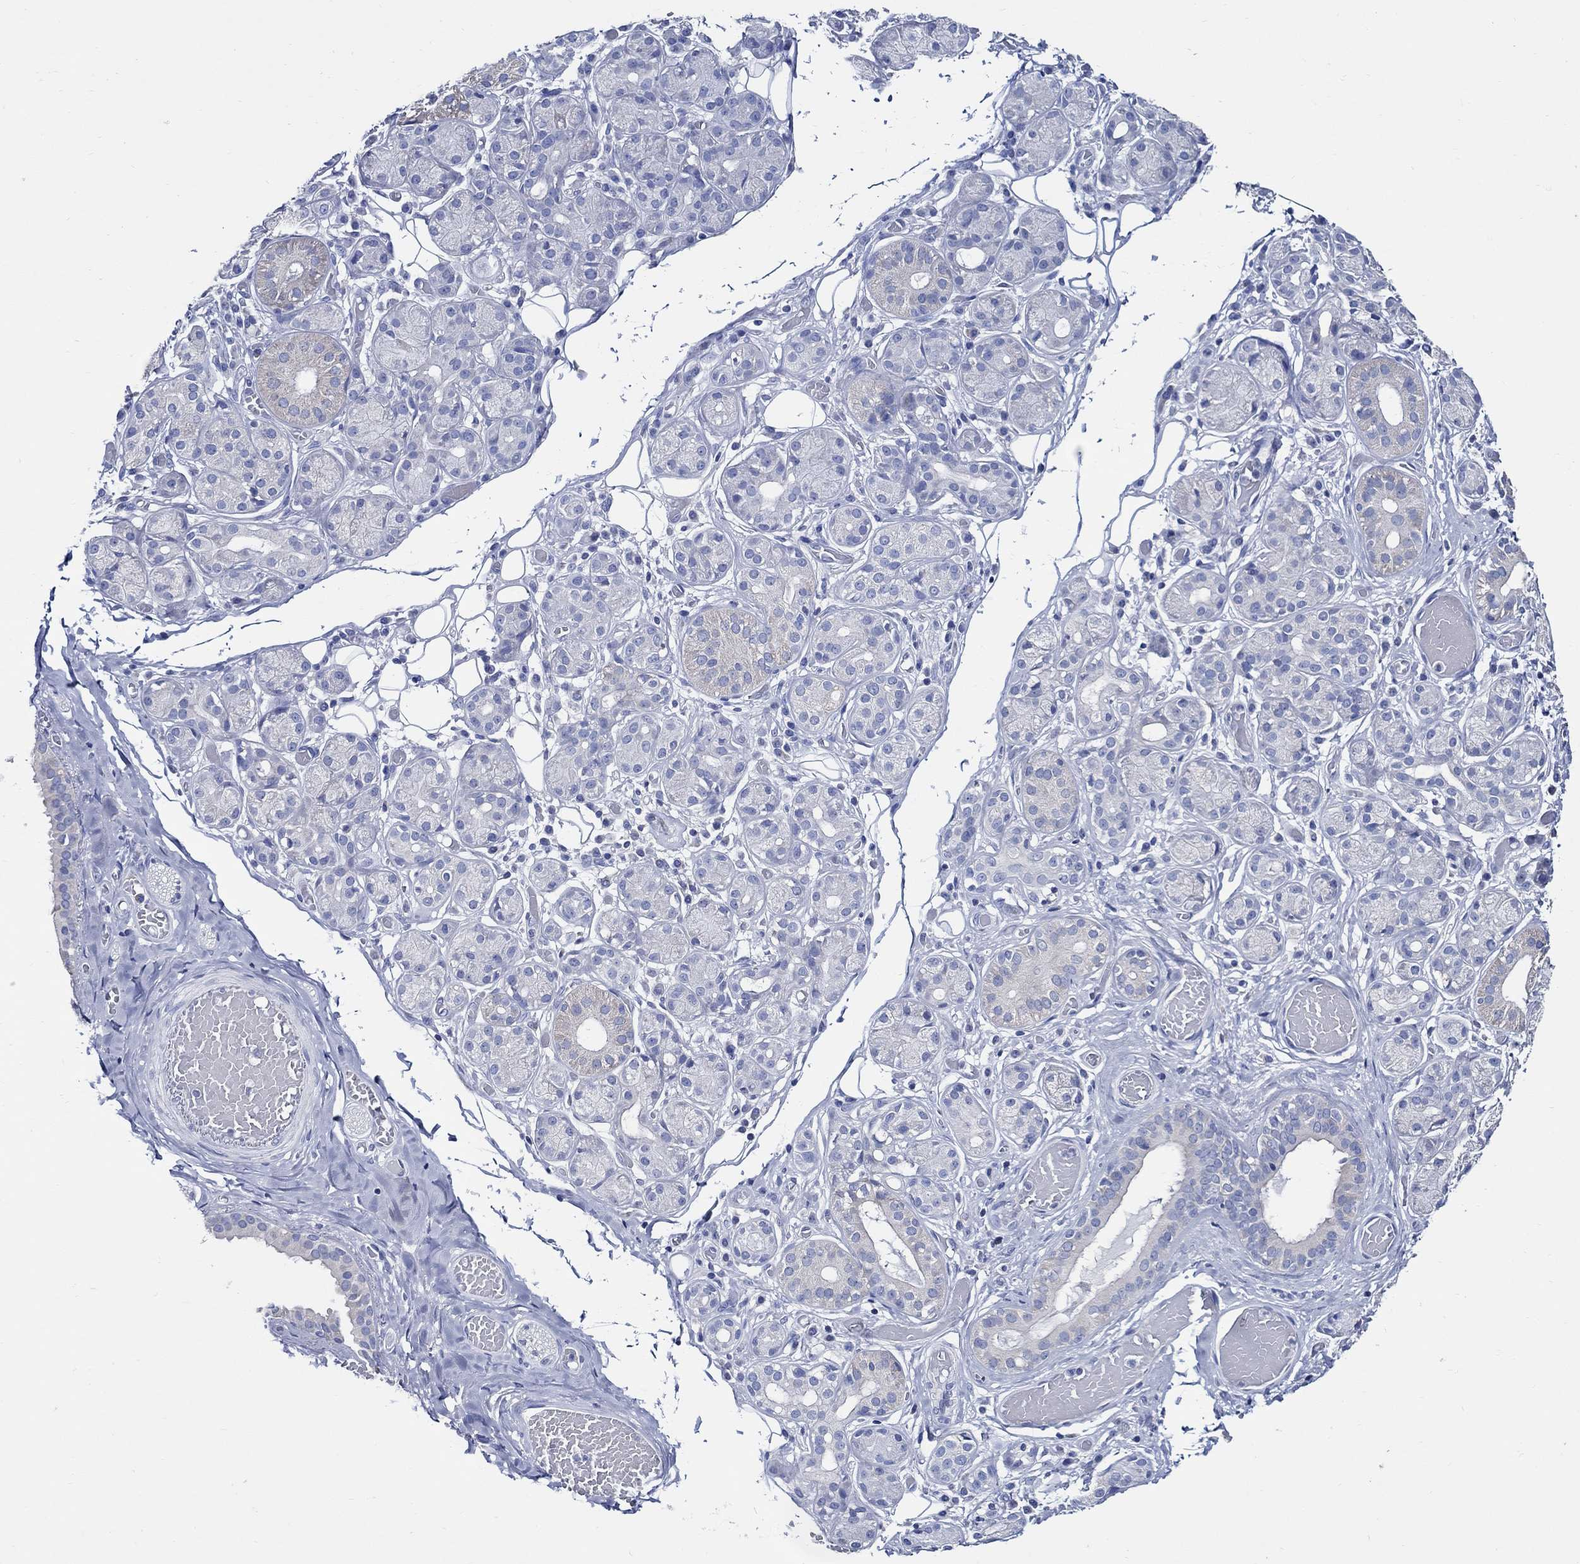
{"staining": {"intensity": "negative", "quantity": "none", "location": "none"}, "tissue": "salivary gland", "cell_type": "Glandular cells", "image_type": "normal", "snomed": [{"axis": "morphology", "description": "Normal tissue, NOS"}, {"axis": "topography", "description": "Salivary gland"}, {"axis": "topography", "description": "Peripheral nerve tissue"}], "caption": "Micrograph shows no protein expression in glandular cells of unremarkable salivary gland.", "gene": "SKOR1", "patient": {"sex": "male", "age": 71}}